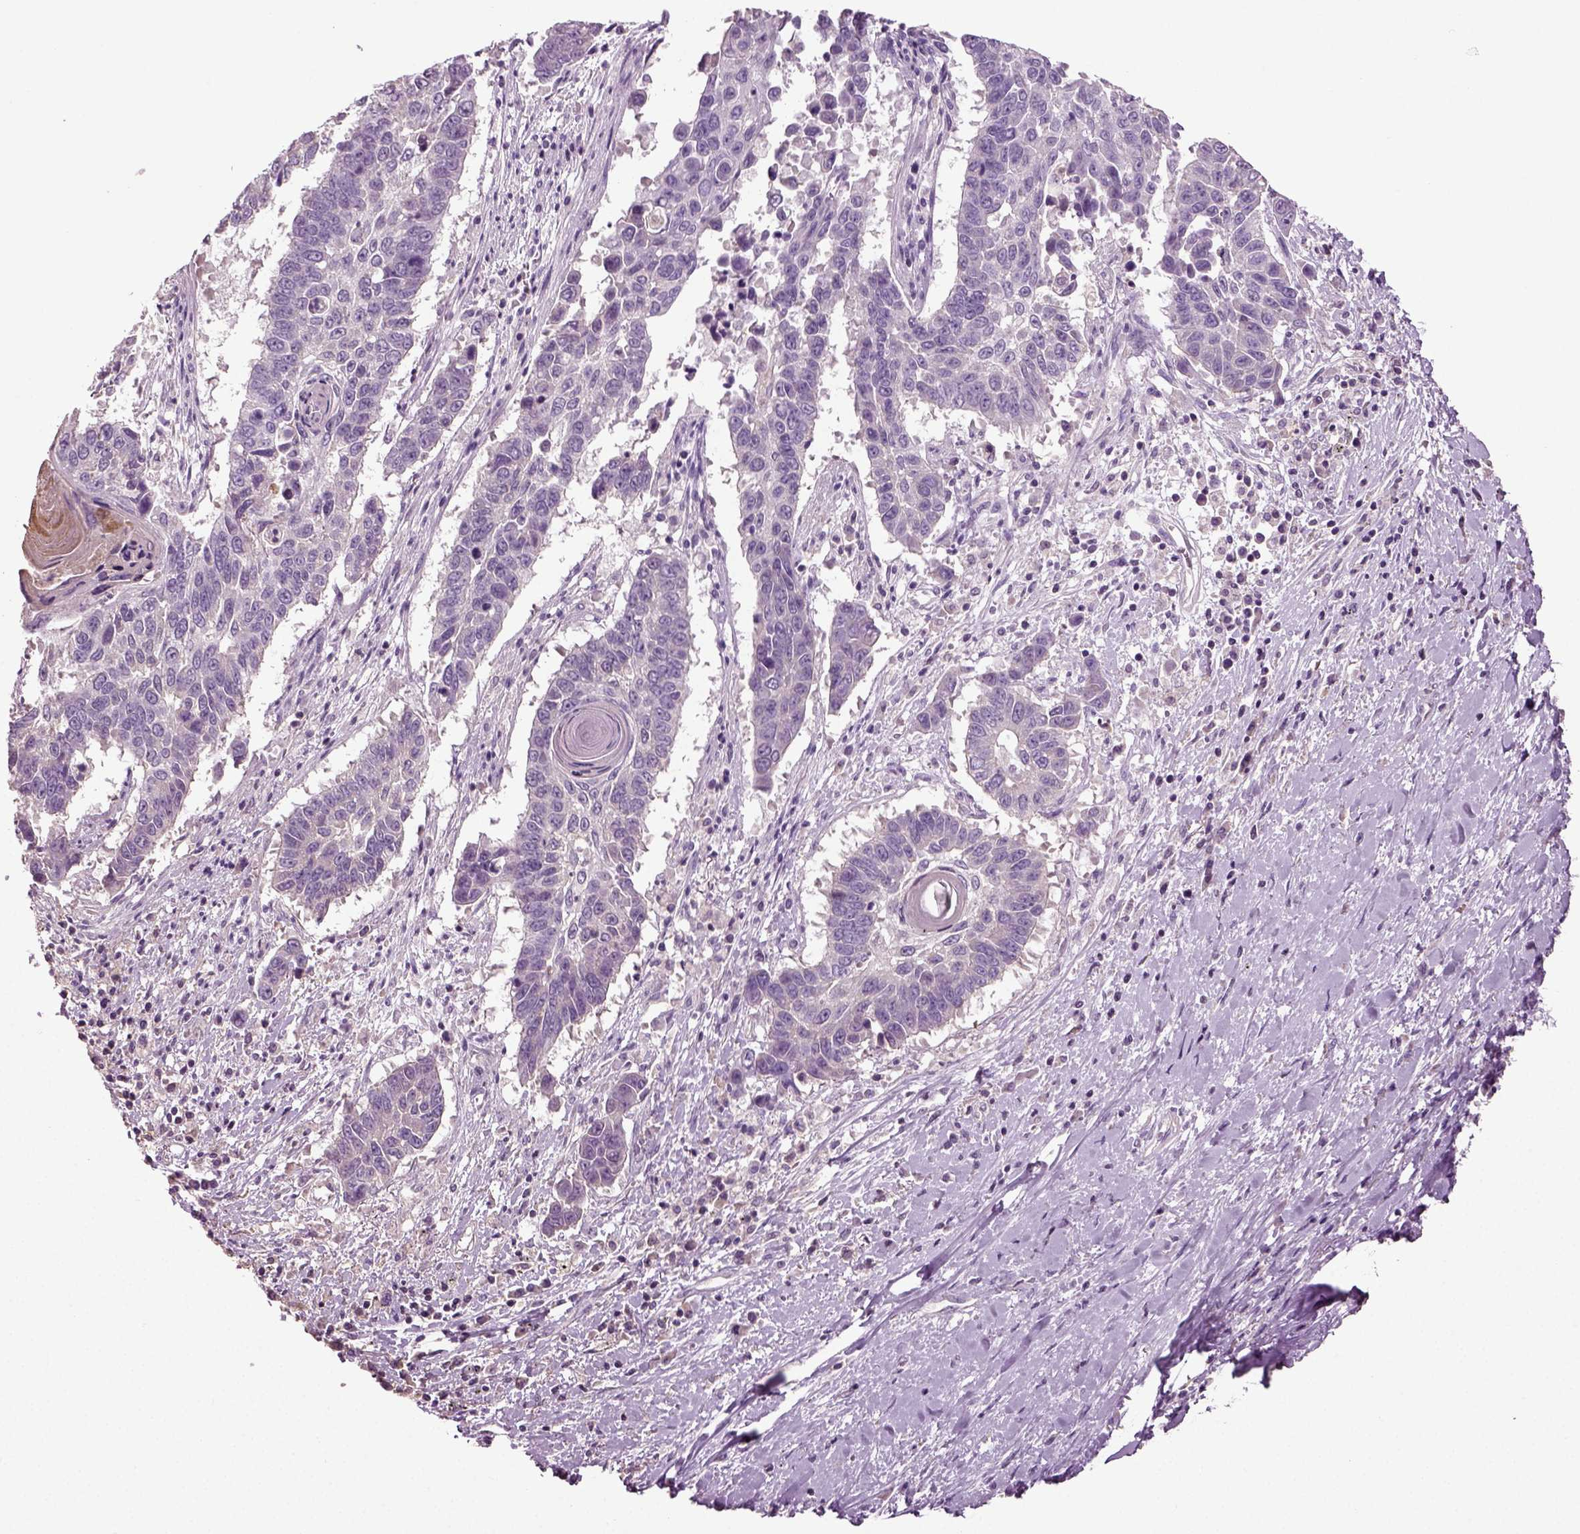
{"staining": {"intensity": "negative", "quantity": "none", "location": "none"}, "tissue": "lung cancer", "cell_type": "Tumor cells", "image_type": "cancer", "snomed": [{"axis": "morphology", "description": "Squamous cell carcinoma, NOS"}, {"axis": "topography", "description": "Lung"}], "caption": "An immunohistochemistry (IHC) histopathology image of lung cancer (squamous cell carcinoma) is shown. There is no staining in tumor cells of lung cancer (squamous cell carcinoma).", "gene": "DEFB118", "patient": {"sex": "male", "age": 73}}